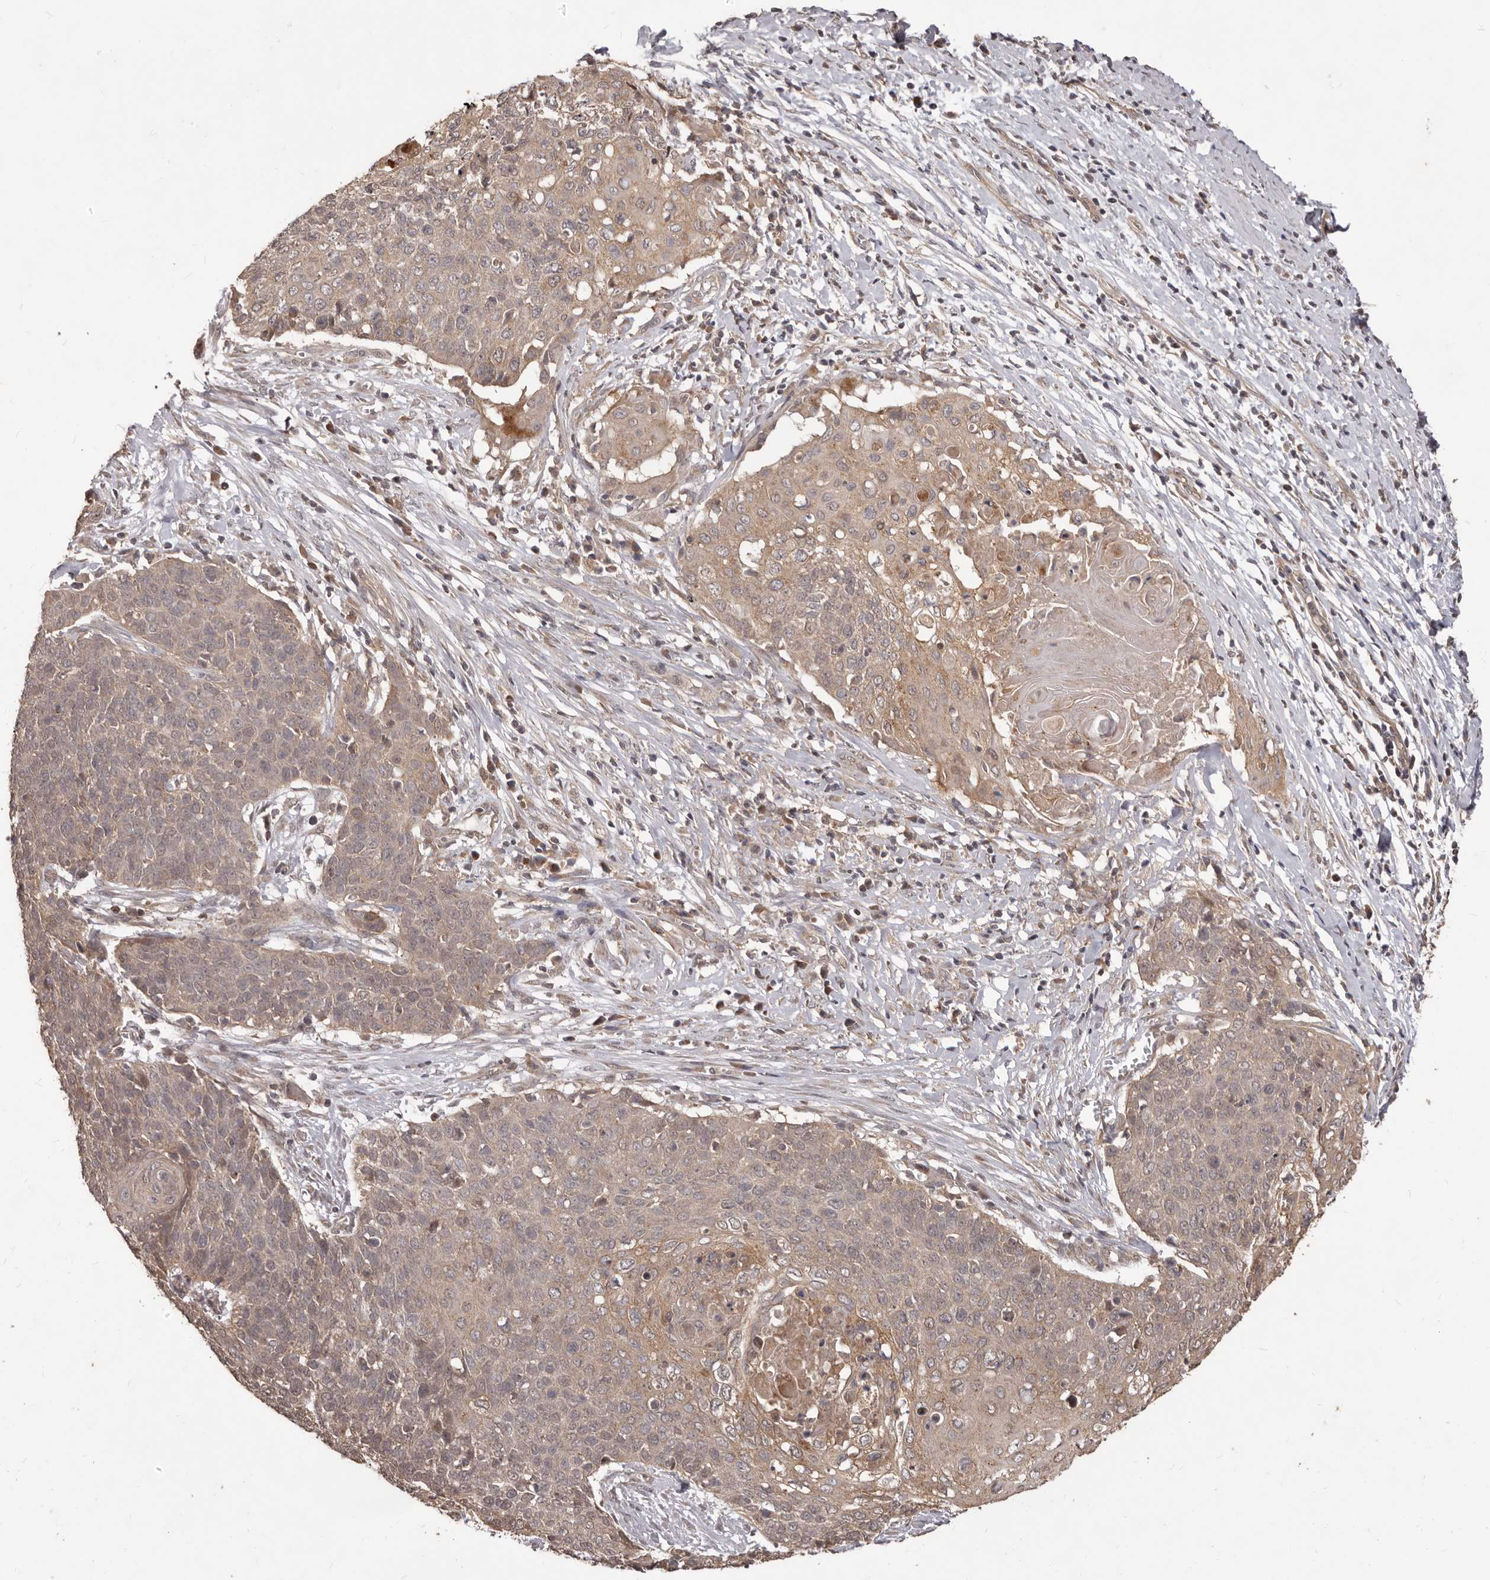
{"staining": {"intensity": "weak", "quantity": "25%-75%", "location": "cytoplasmic/membranous"}, "tissue": "cervical cancer", "cell_type": "Tumor cells", "image_type": "cancer", "snomed": [{"axis": "morphology", "description": "Squamous cell carcinoma, NOS"}, {"axis": "topography", "description": "Cervix"}], "caption": "A high-resolution histopathology image shows IHC staining of squamous cell carcinoma (cervical), which reveals weak cytoplasmic/membranous positivity in about 25%-75% of tumor cells.", "gene": "MTO1", "patient": {"sex": "female", "age": 39}}